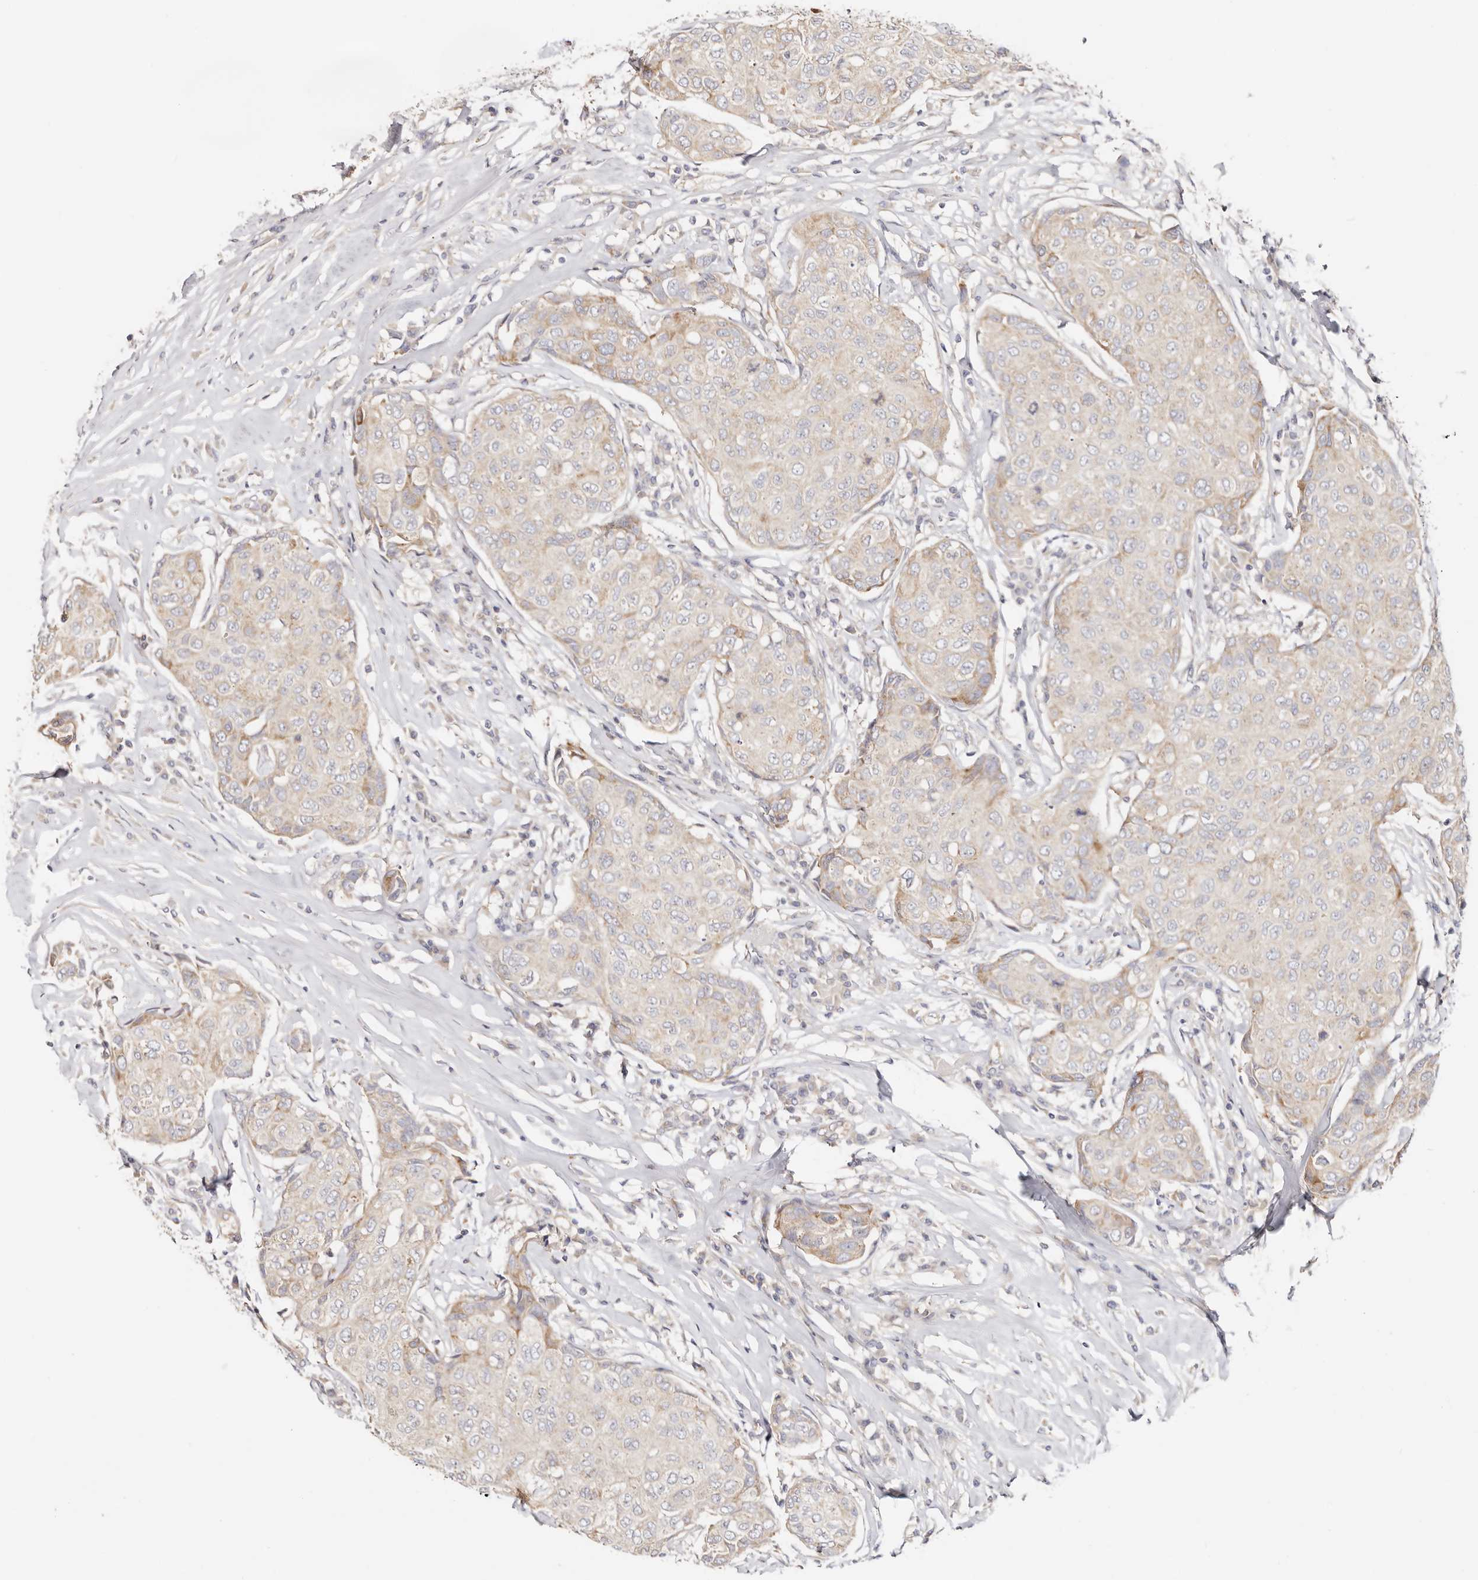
{"staining": {"intensity": "weak", "quantity": "<25%", "location": "cytoplasmic/membranous"}, "tissue": "breast cancer", "cell_type": "Tumor cells", "image_type": "cancer", "snomed": [{"axis": "morphology", "description": "Duct carcinoma"}, {"axis": "topography", "description": "Breast"}], "caption": "Tumor cells are negative for brown protein staining in invasive ductal carcinoma (breast).", "gene": "GNA13", "patient": {"sex": "female", "age": 80}}